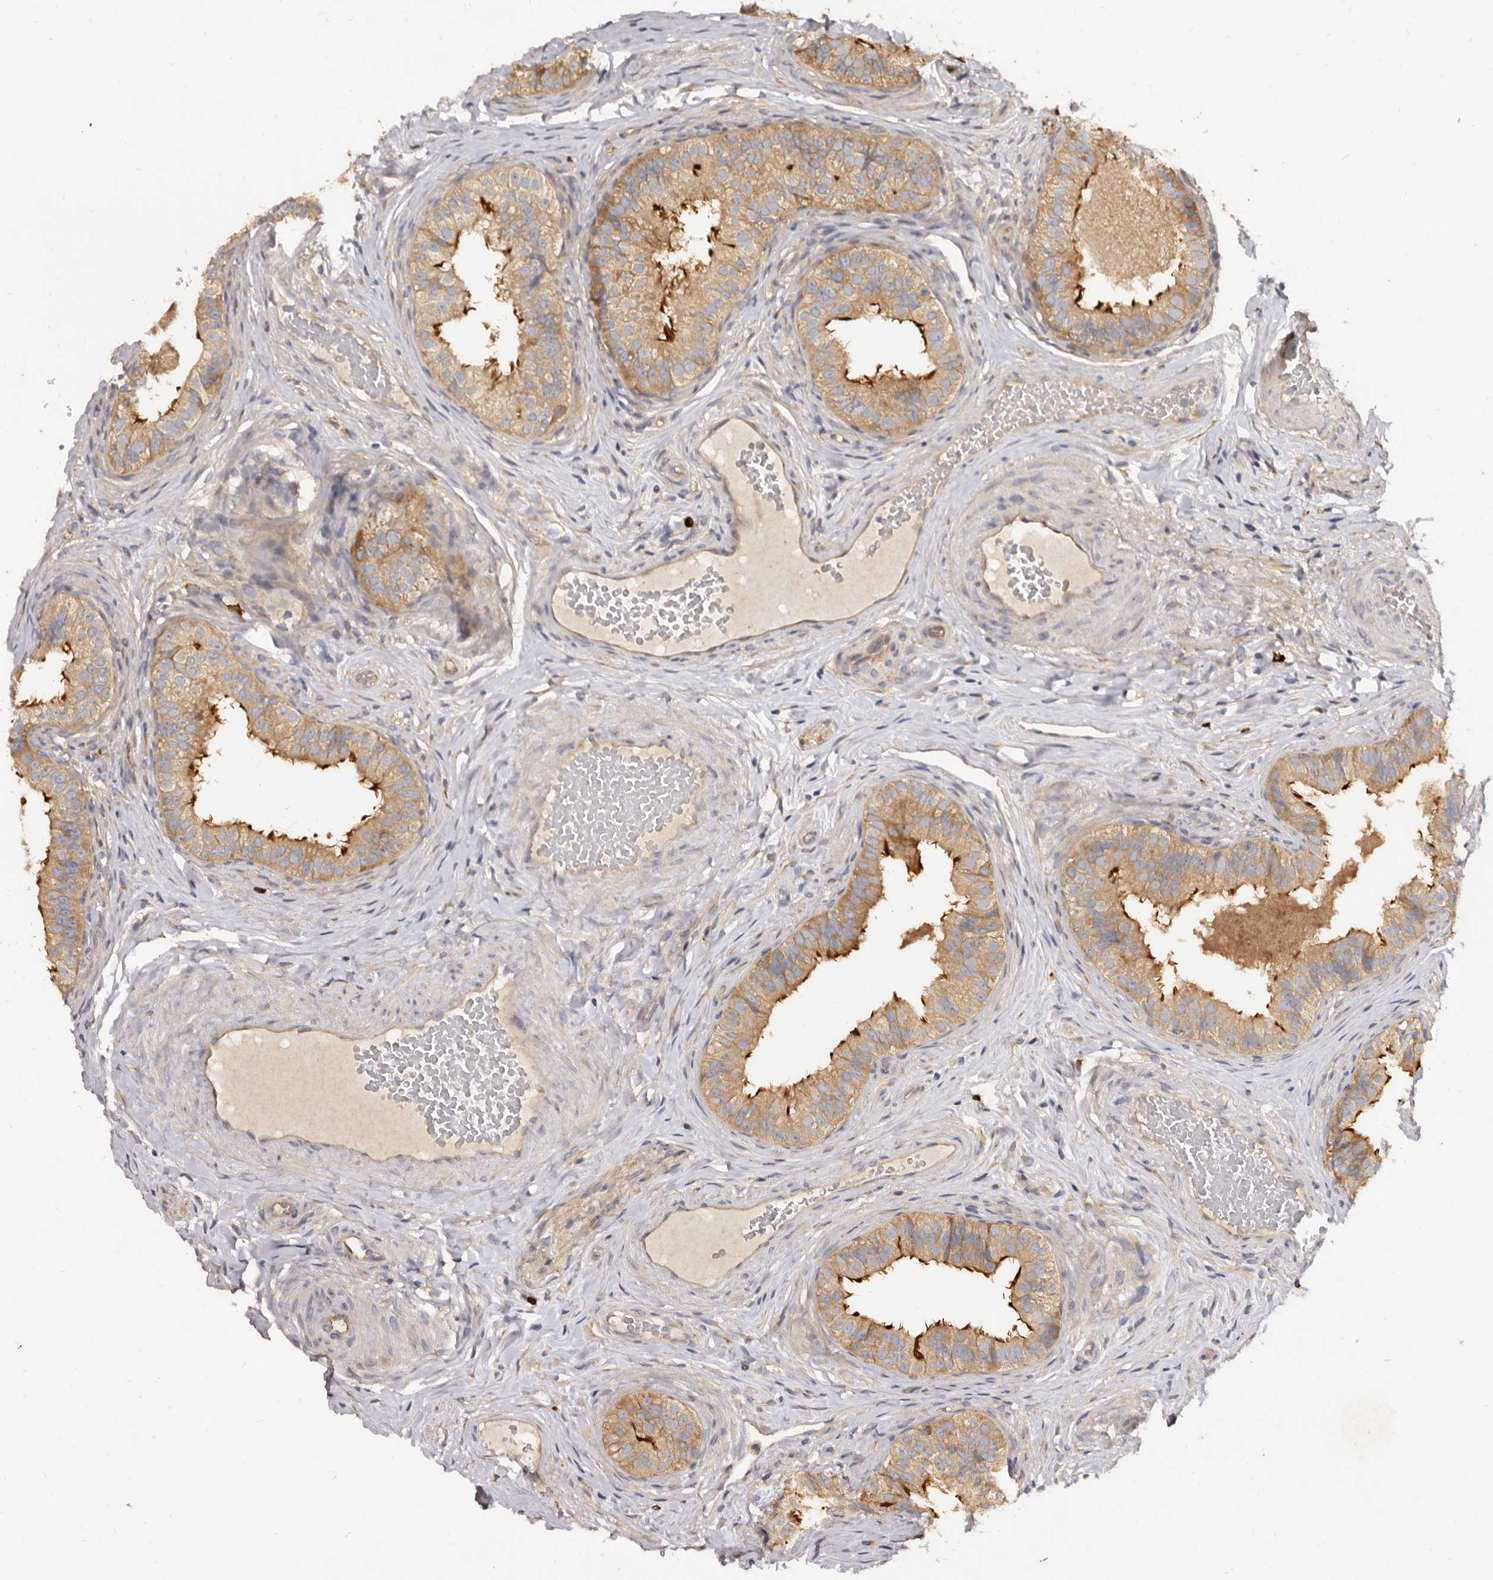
{"staining": {"intensity": "moderate", "quantity": ">75%", "location": "cytoplasmic/membranous"}, "tissue": "epididymis", "cell_type": "Glandular cells", "image_type": "normal", "snomed": [{"axis": "morphology", "description": "Normal tissue, NOS"}, {"axis": "topography", "description": "Epididymis"}], "caption": "A micrograph of human epididymis stained for a protein demonstrates moderate cytoplasmic/membranous brown staining in glandular cells. (DAB = brown stain, brightfield microscopy at high magnification).", "gene": "ADAMTS20", "patient": {"sex": "male", "age": 49}}